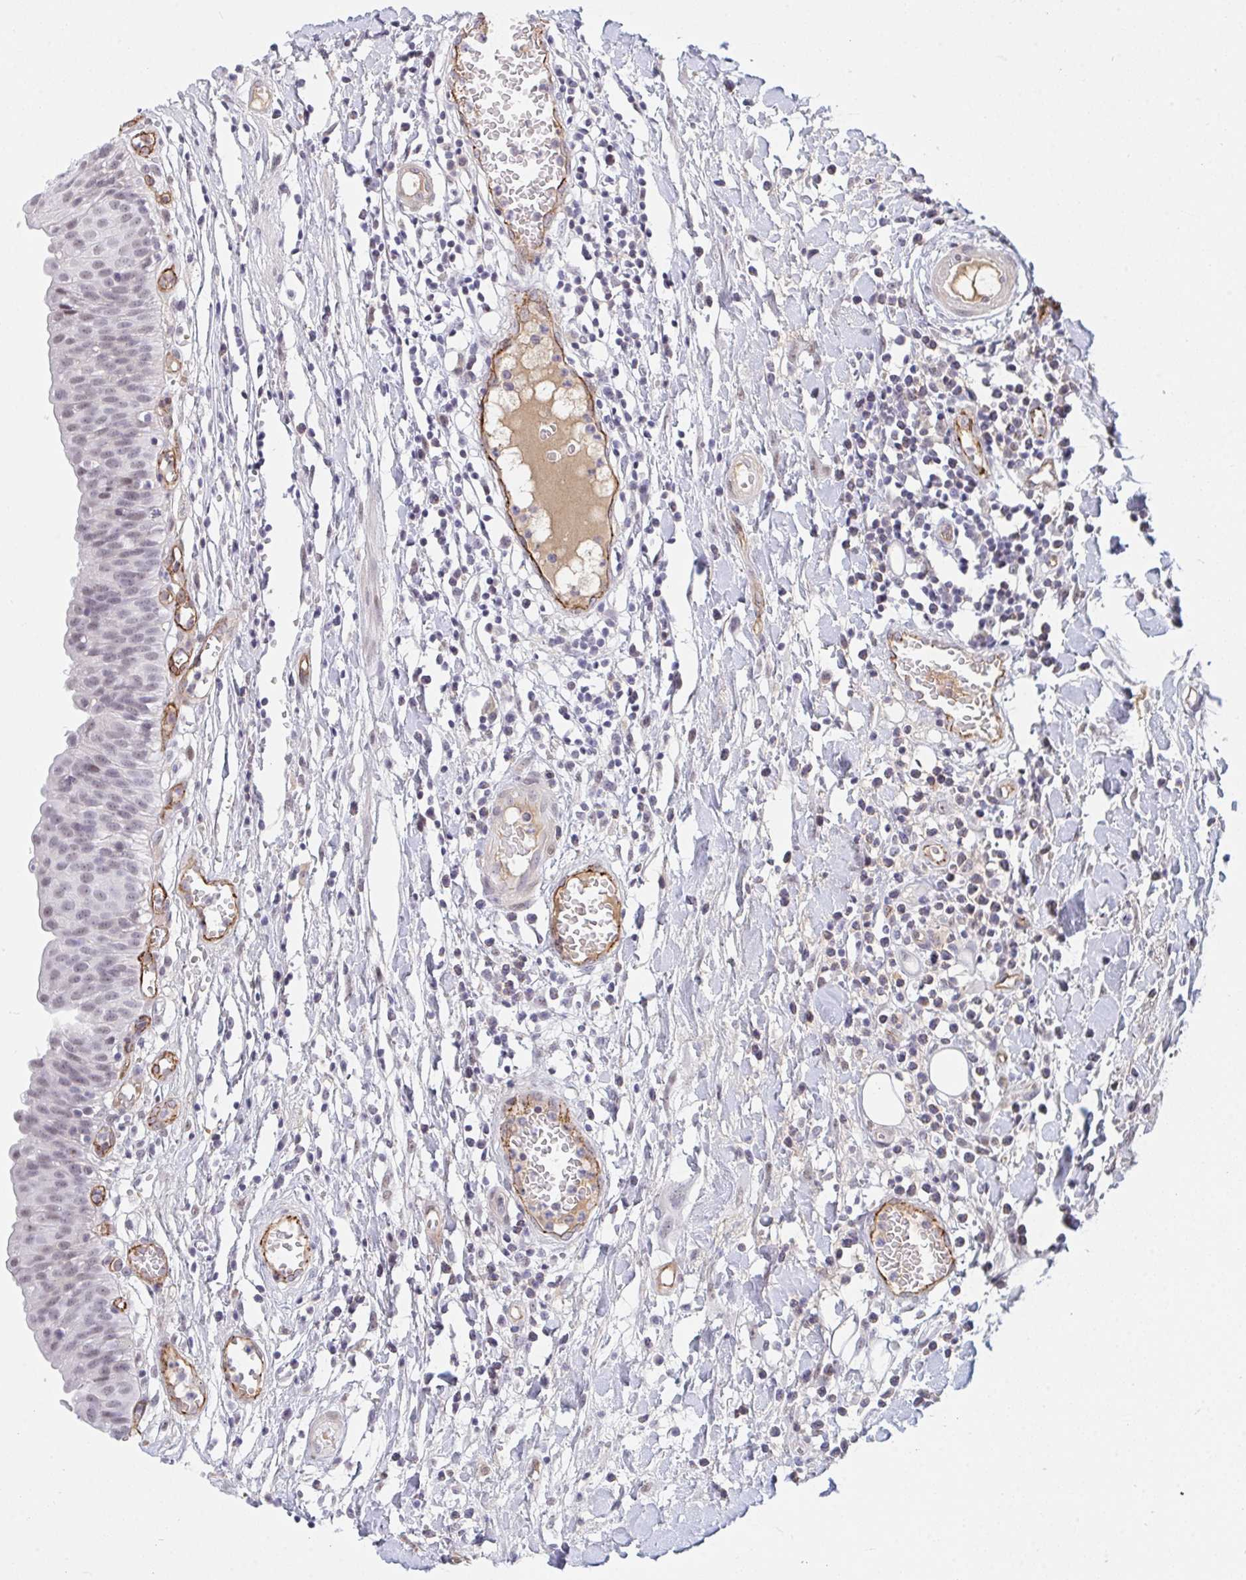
{"staining": {"intensity": "weak", "quantity": ">75%", "location": "nuclear"}, "tissue": "urinary bladder", "cell_type": "Urothelial cells", "image_type": "normal", "snomed": [{"axis": "morphology", "description": "Normal tissue, NOS"}, {"axis": "topography", "description": "Urinary bladder"}], "caption": "The micrograph displays a brown stain indicating the presence of a protein in the nuclear of urothelial cells in urinary bladder.", "gene": "DSCAML1", "patient": {"sex": "male", "age": 64}}